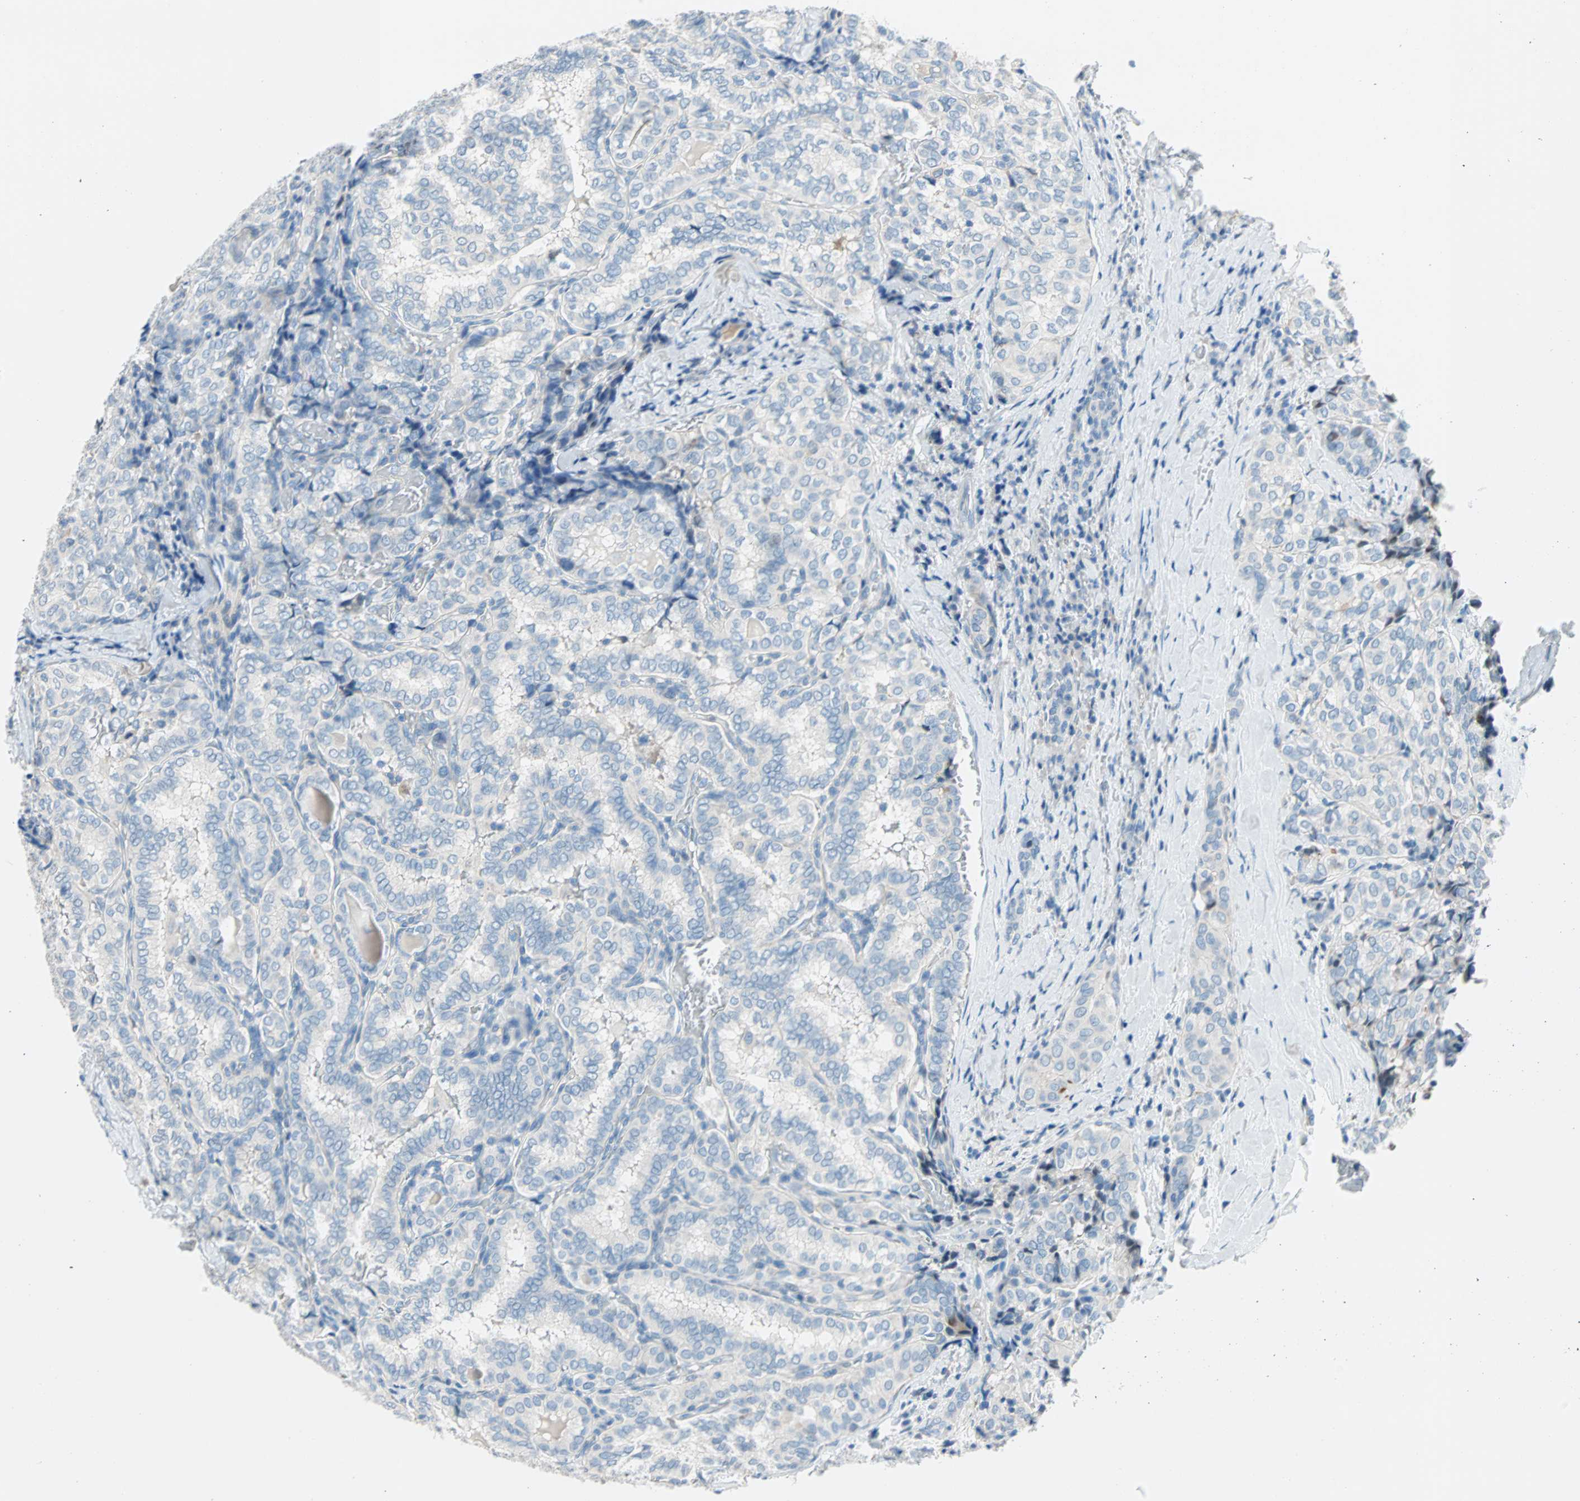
{"staining": {"intensity": "negative", "quantity": "none", "location": "none"}, "tissue": "thyroid cancer", "cell_type": "Tumor cells", "image_type": "cancer", "snomed": [{"axis": "morphology", "description": "Normal tissue, NOS"}, {"axis": "morphology", "description": "Papillary adenocarcinoma, NOS"}, {"axis": "topography", "description": "Thyroid gland"}], "caption": "IHC of human thyroid cancer (papillary adenocarcinoma) demonstrates no expression in tumor cells.", "gene": "TMEM163", "patient": {"sex": "female", "age": 30}}